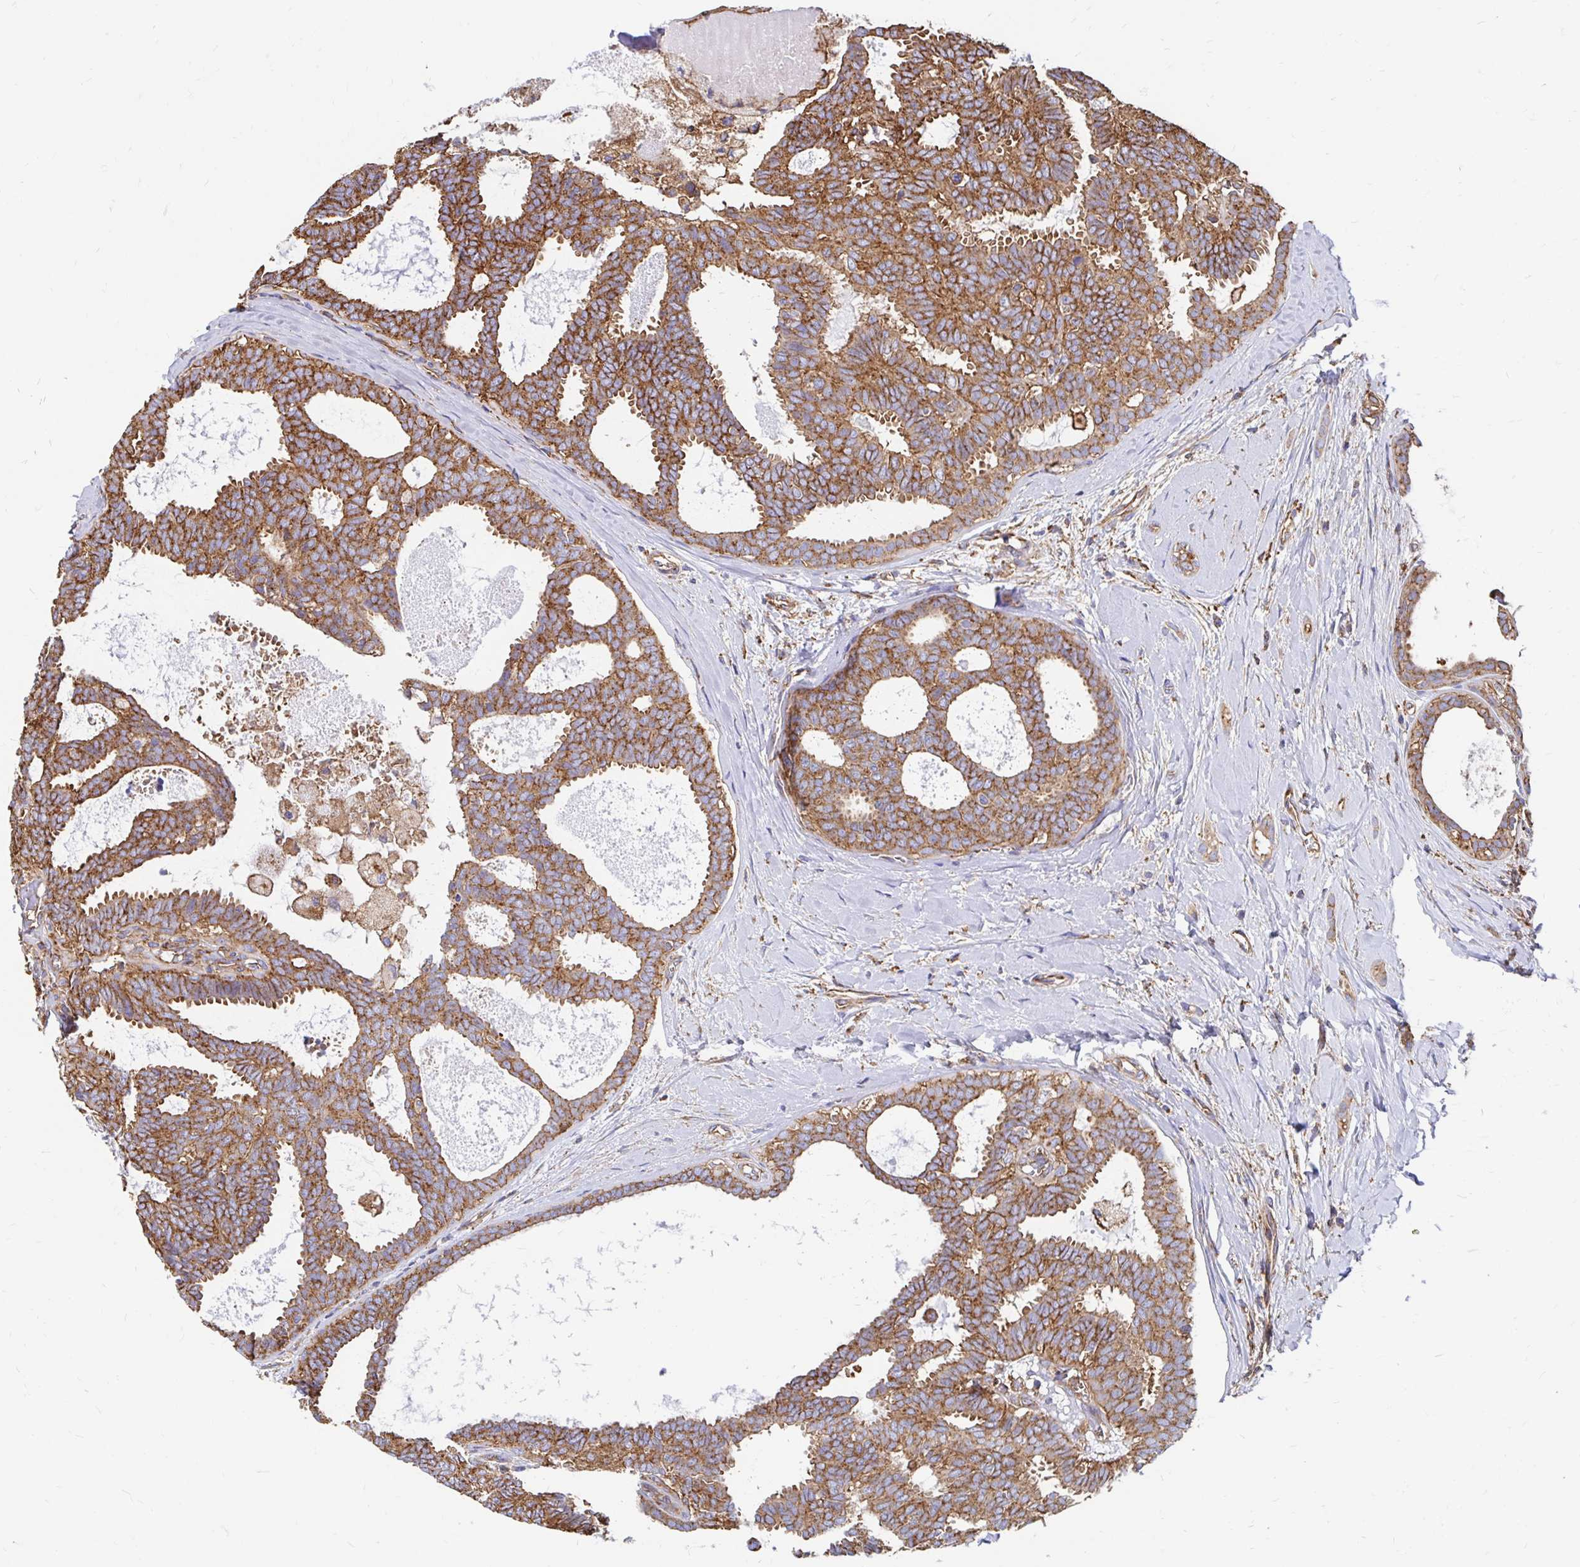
{"staining": {"intensity": "moderate", "quantity": ">75%", "location": "cytoplasmic/membranous"}, "tissue": "breast cancer", "cell_type": "Tumor cells", "image_type": "cancer", "snomed": [{"axis": "morphology", "description": "Intraductal carcinoma, in situ"}, {"axis": "morphology", "description": "Duct carcinoma"}, {"axis": "morphology", "description": "Lobular carcinoma, in situ"}, {"axis": "topography", "description": "Breast"}], "caption": "High-power microscopy captured an immunohistochemistry photomicrograph of lobular carcinoma in situ (breast), revealing moderate cytoplasmic/membranous staining in approximately >75% of tumor cells.", "gene": "CLTC", "patient": {"sex": "female", "age": 44}}